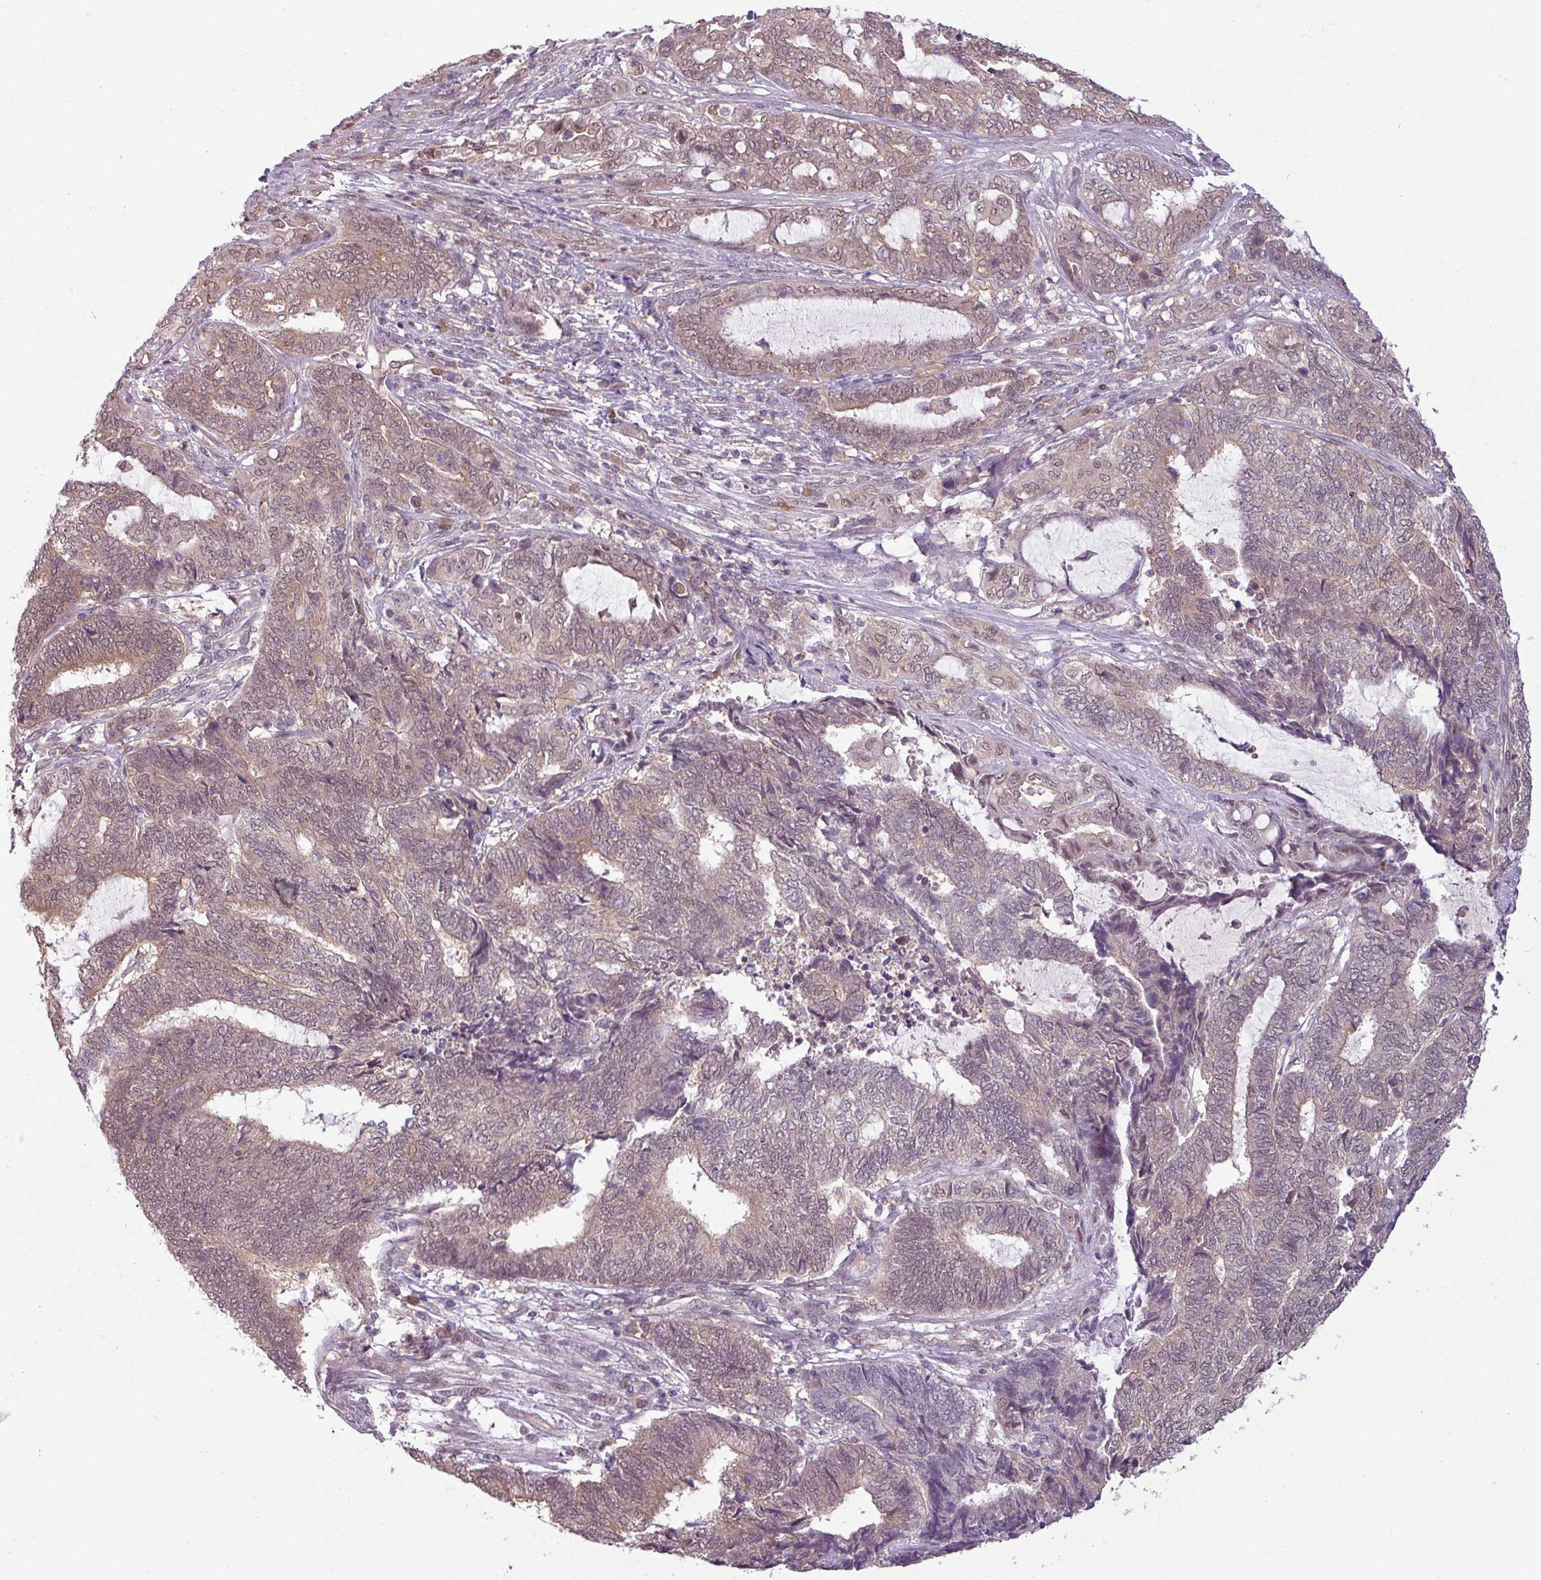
{"staining": {"intensity": "weak", "quantity": ">75%", "location": "cytoplasmic/membranous,nuclear"}, "tissue": "endometrial cancer", "cell_type": "Tumor cells", "image_type": "cancer", "snomed": [{"axis": "morphology", "description": "Adenocarcinoma, NOS"}, {"axis": "topography", "description": "Uterus"}, {"axis": "topography", "description": "Endometrium"}], "caption": "The image reveals staining of adenocarcinoma (endometrial), revealing weak cytoplasmic/membranous and nuclear protein positivity (brown color) within tumor cells.", "gene": "CCDC144A", "patient": {"sex": "female", "age": 70}}